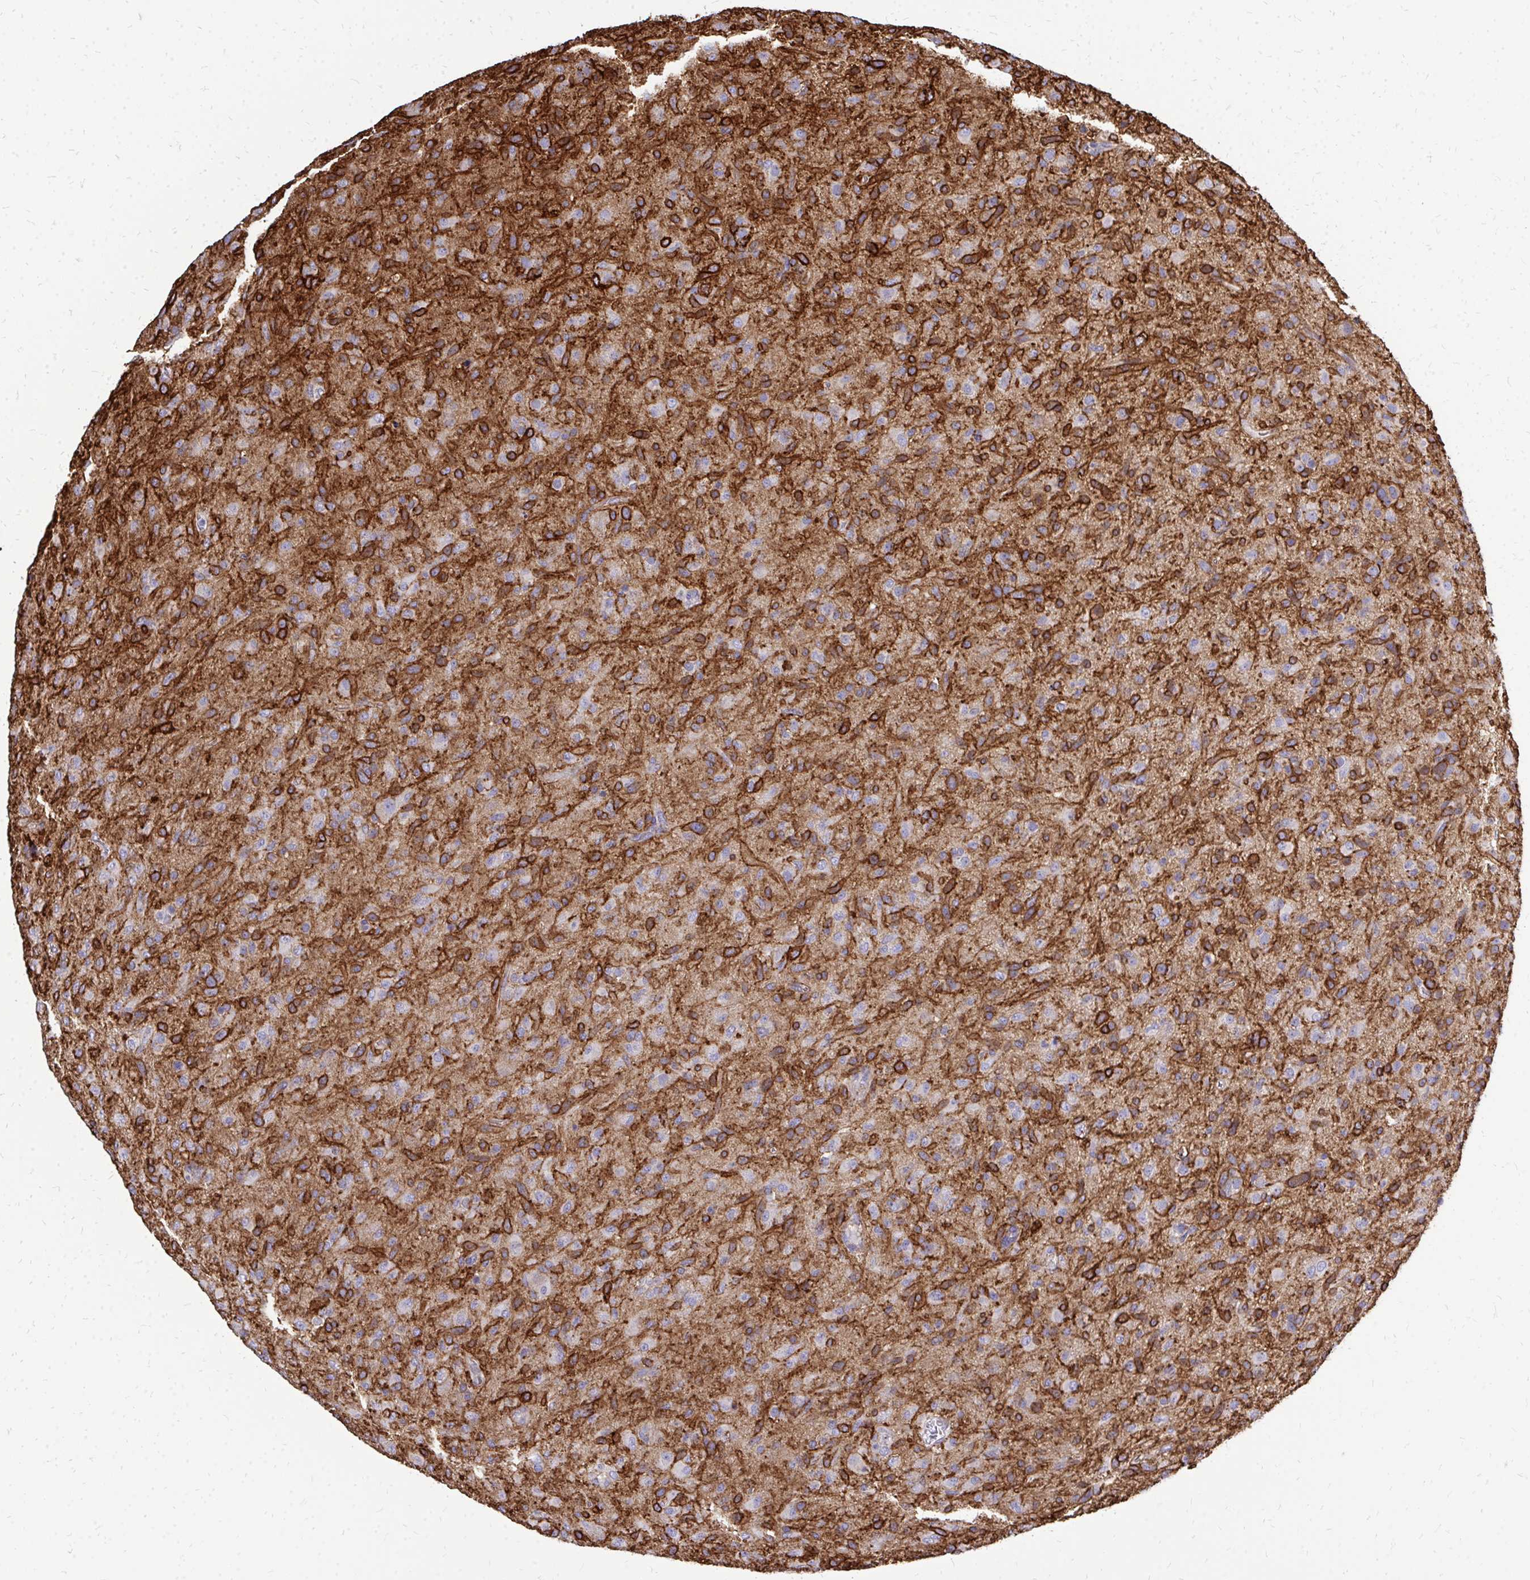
{"staining": {"intensity": "strong", "quantity": "25%-75%", "location": "cytoplasmic/membranous"}, "tissue": "glioma", "cell_type": "Tumor cells", "image_type": "cancer", "snomed": [{"axis": "morphology", "description": "Glioma, malignant, Low grade"}, {"axis": "topography", "description": "Brain"}], "caption": "This is a histology image of IHC staining of glioma, which shows strong positivity in the cytoplasmic/membranous of tumor cells.", "gene": "MARCKSL1", "patient": {"sex": "male", "age": 65}}